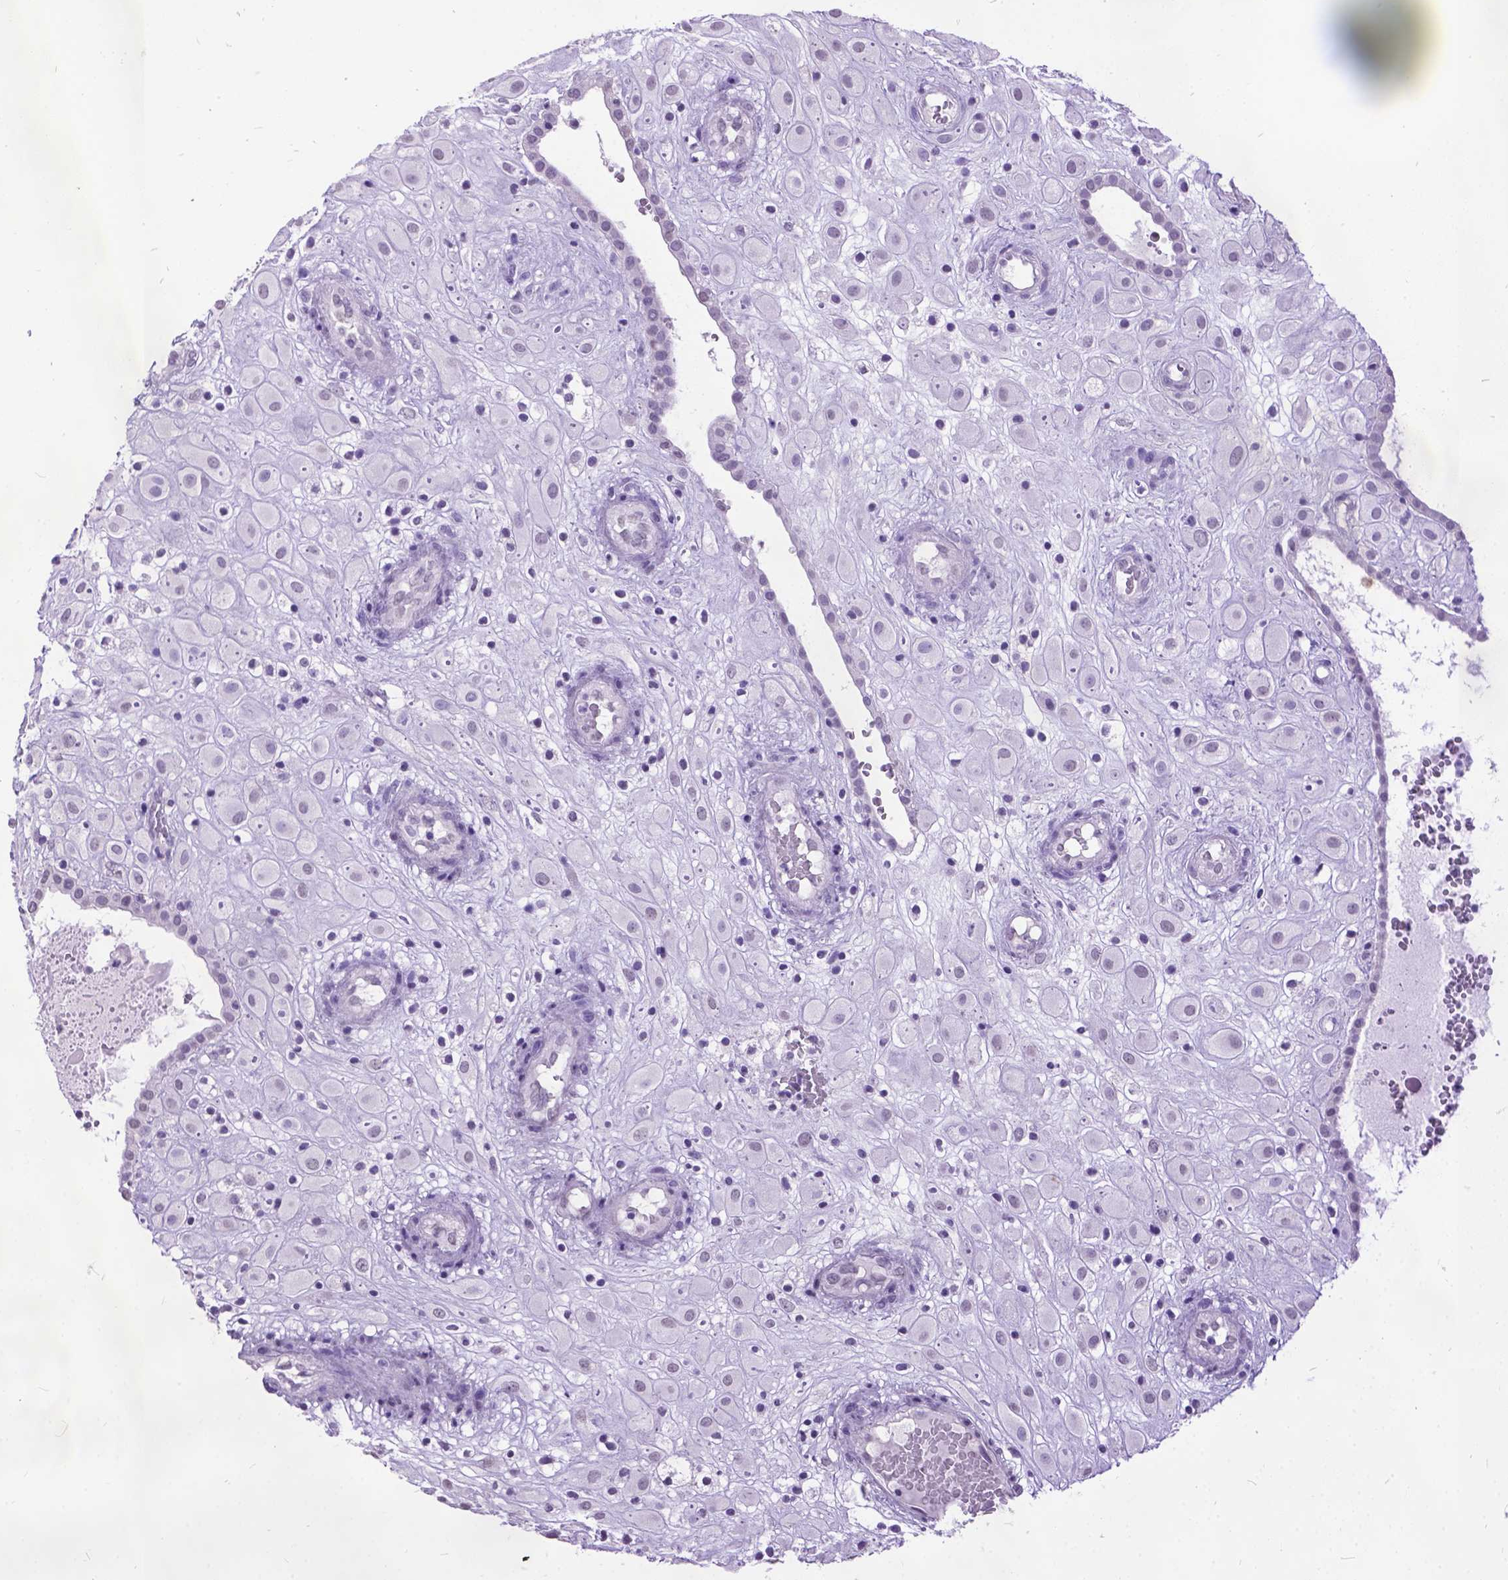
{"staining": {"intensity": "negative", "quantity": "none", "location": "none"}, "tissue": "placenta", "cell_type": "Decidual cells", "image_type": "normal", "snomed": [{"axis": "morphology", "description": "Normal tissue, NOS"}, {"axis": "topography", "description": "Placenta"}], "caption": "The photomicrograph displays no staining of decidual cells in benign placenta.", "gene": "MARCHF10", "patient": {"sex": "female", "age": 24}}